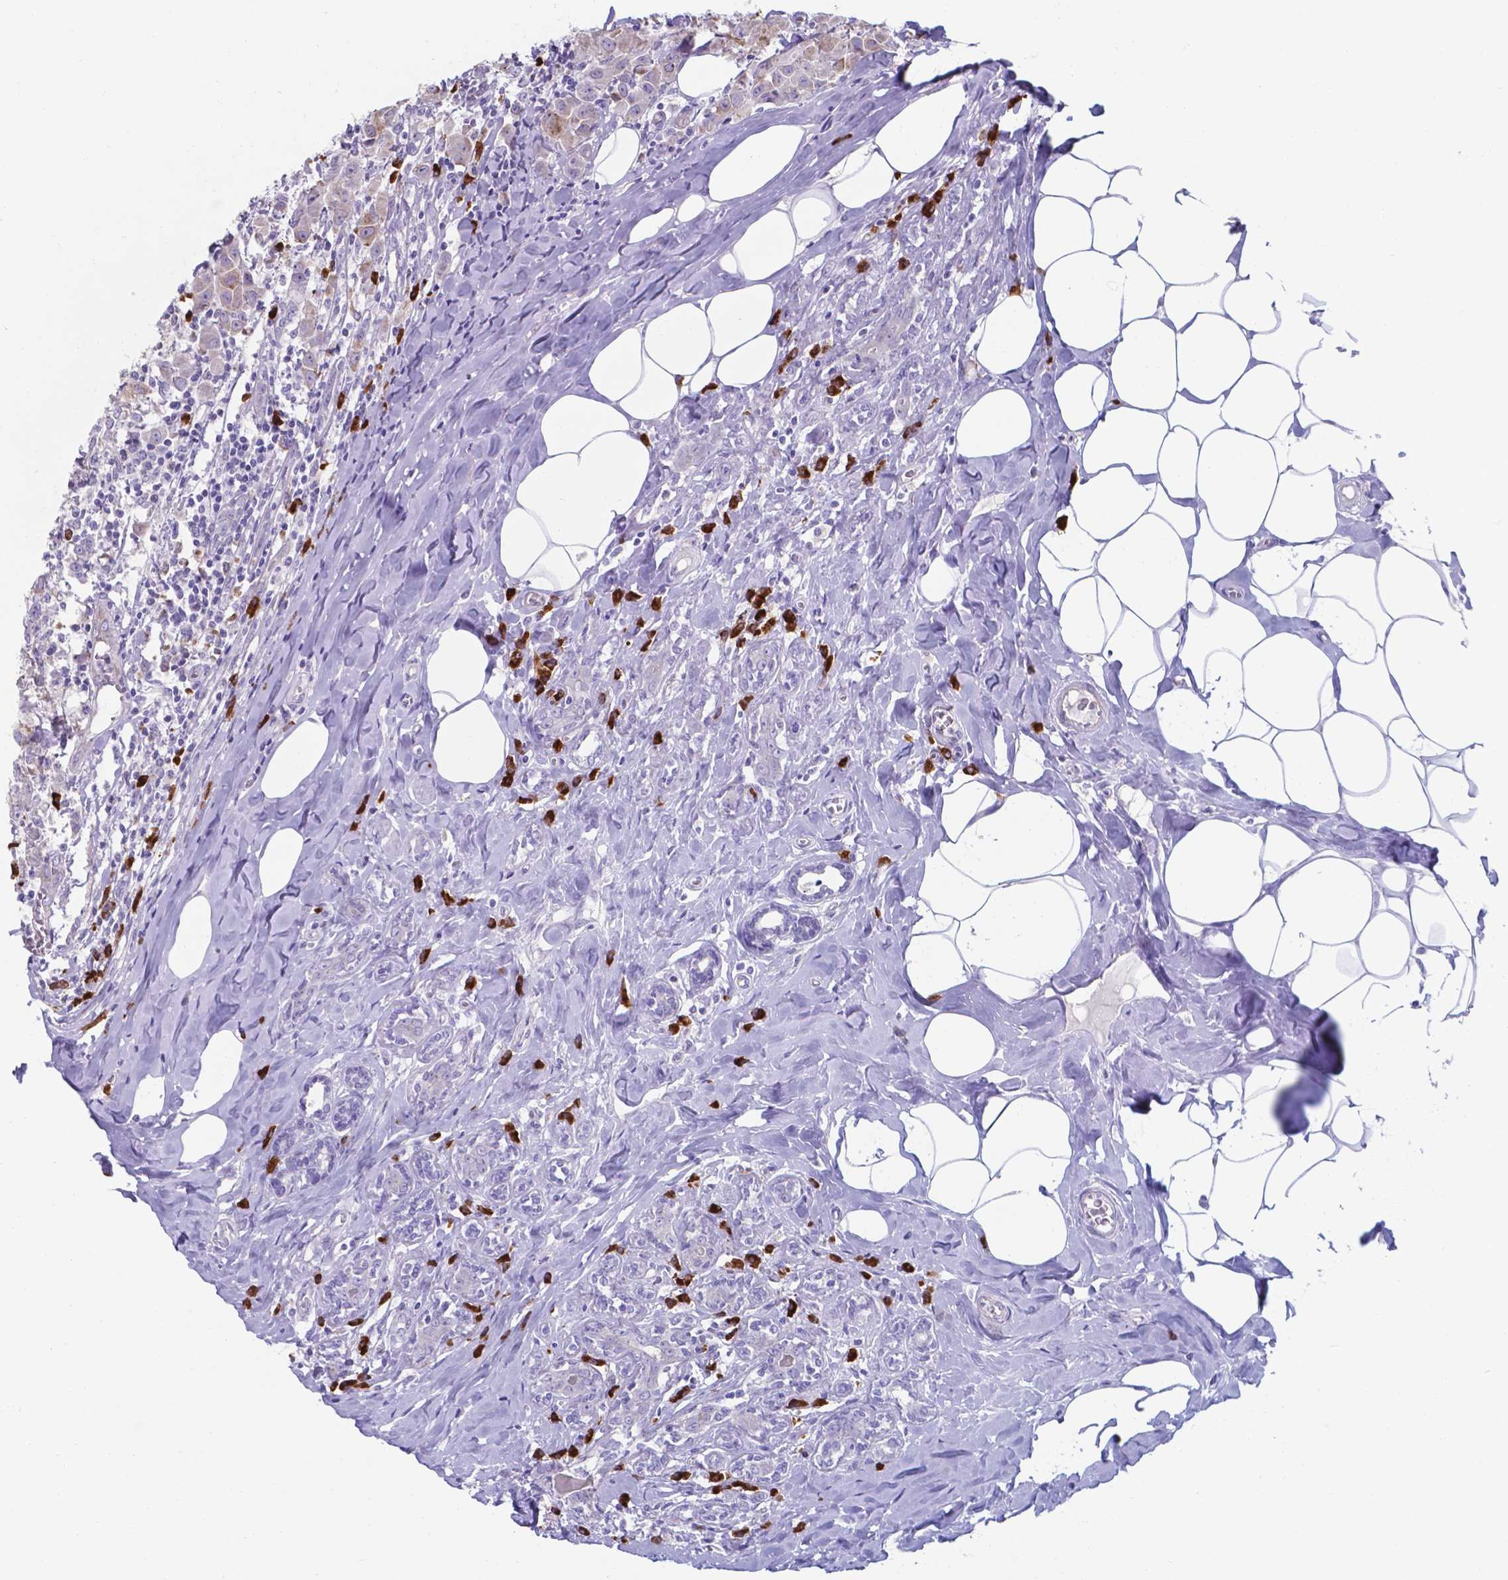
{"staining": {"intensity": "negative", "quantity": "none", "location": "none"}, "tissue": "breast cancer", "cell_type": "Tumor cells", "image_type": "cancer", "snomed": [{"axis": "morphology", "description": "Normal tissue, NOS"}, {"axis": "morphology", "description": "Duct carcinoma"}, {"axis": "topography", "description": "Breast"}], "caption": "IHC of human breast infiltrating ductal carcinoma exhibits no staining in tumor cells.", "gene": "UBE2J1", "patient": {"sex": "female", "age": 43}}